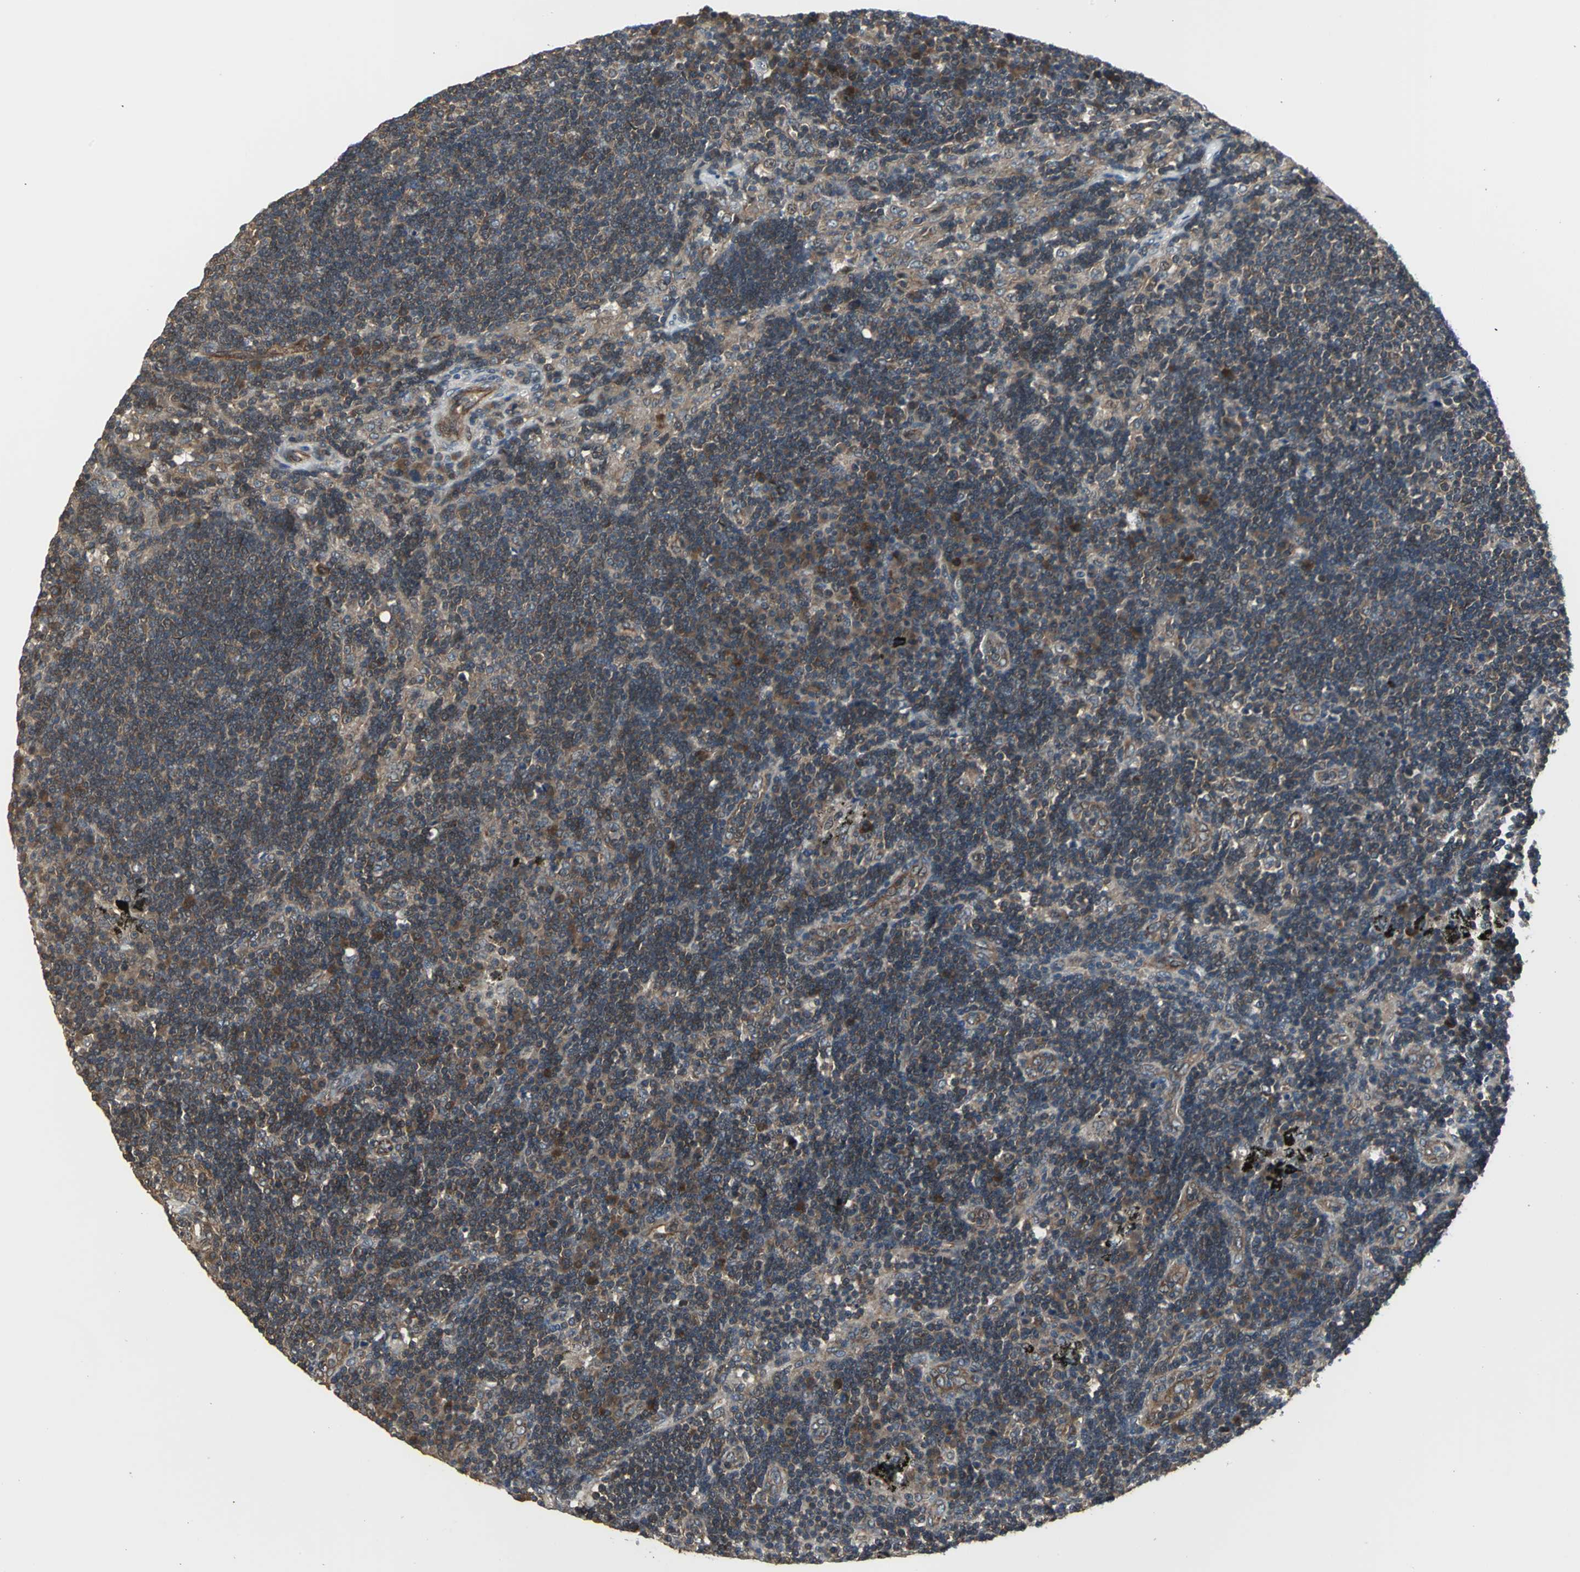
{"staining": {"intensity": "moderate", "quantity": ">75%", "location": "cytoplasmic/membranous"}, "tissue": "lymph node", "cell_type": "Germinal center cells", "image_type": "normal", "snomed": [{"axis": "morphology", "description": "Normal tissue, NOS"}, {"axis": "morphology", "description": "Squamous cell carcinoma, metastatic, NOS"}, {"axis": "topography", "description": "Lymph node"}], "caption": "IHC histopathology image of unremarkable human lymph node stained for a protein (brown), which reveals medium levels of moderate cytoplasmic/membranous staining in approximately >75% of germinal center cells.", "gene": "PFDN1", "patient": {"sex": "female", "age": 53}}